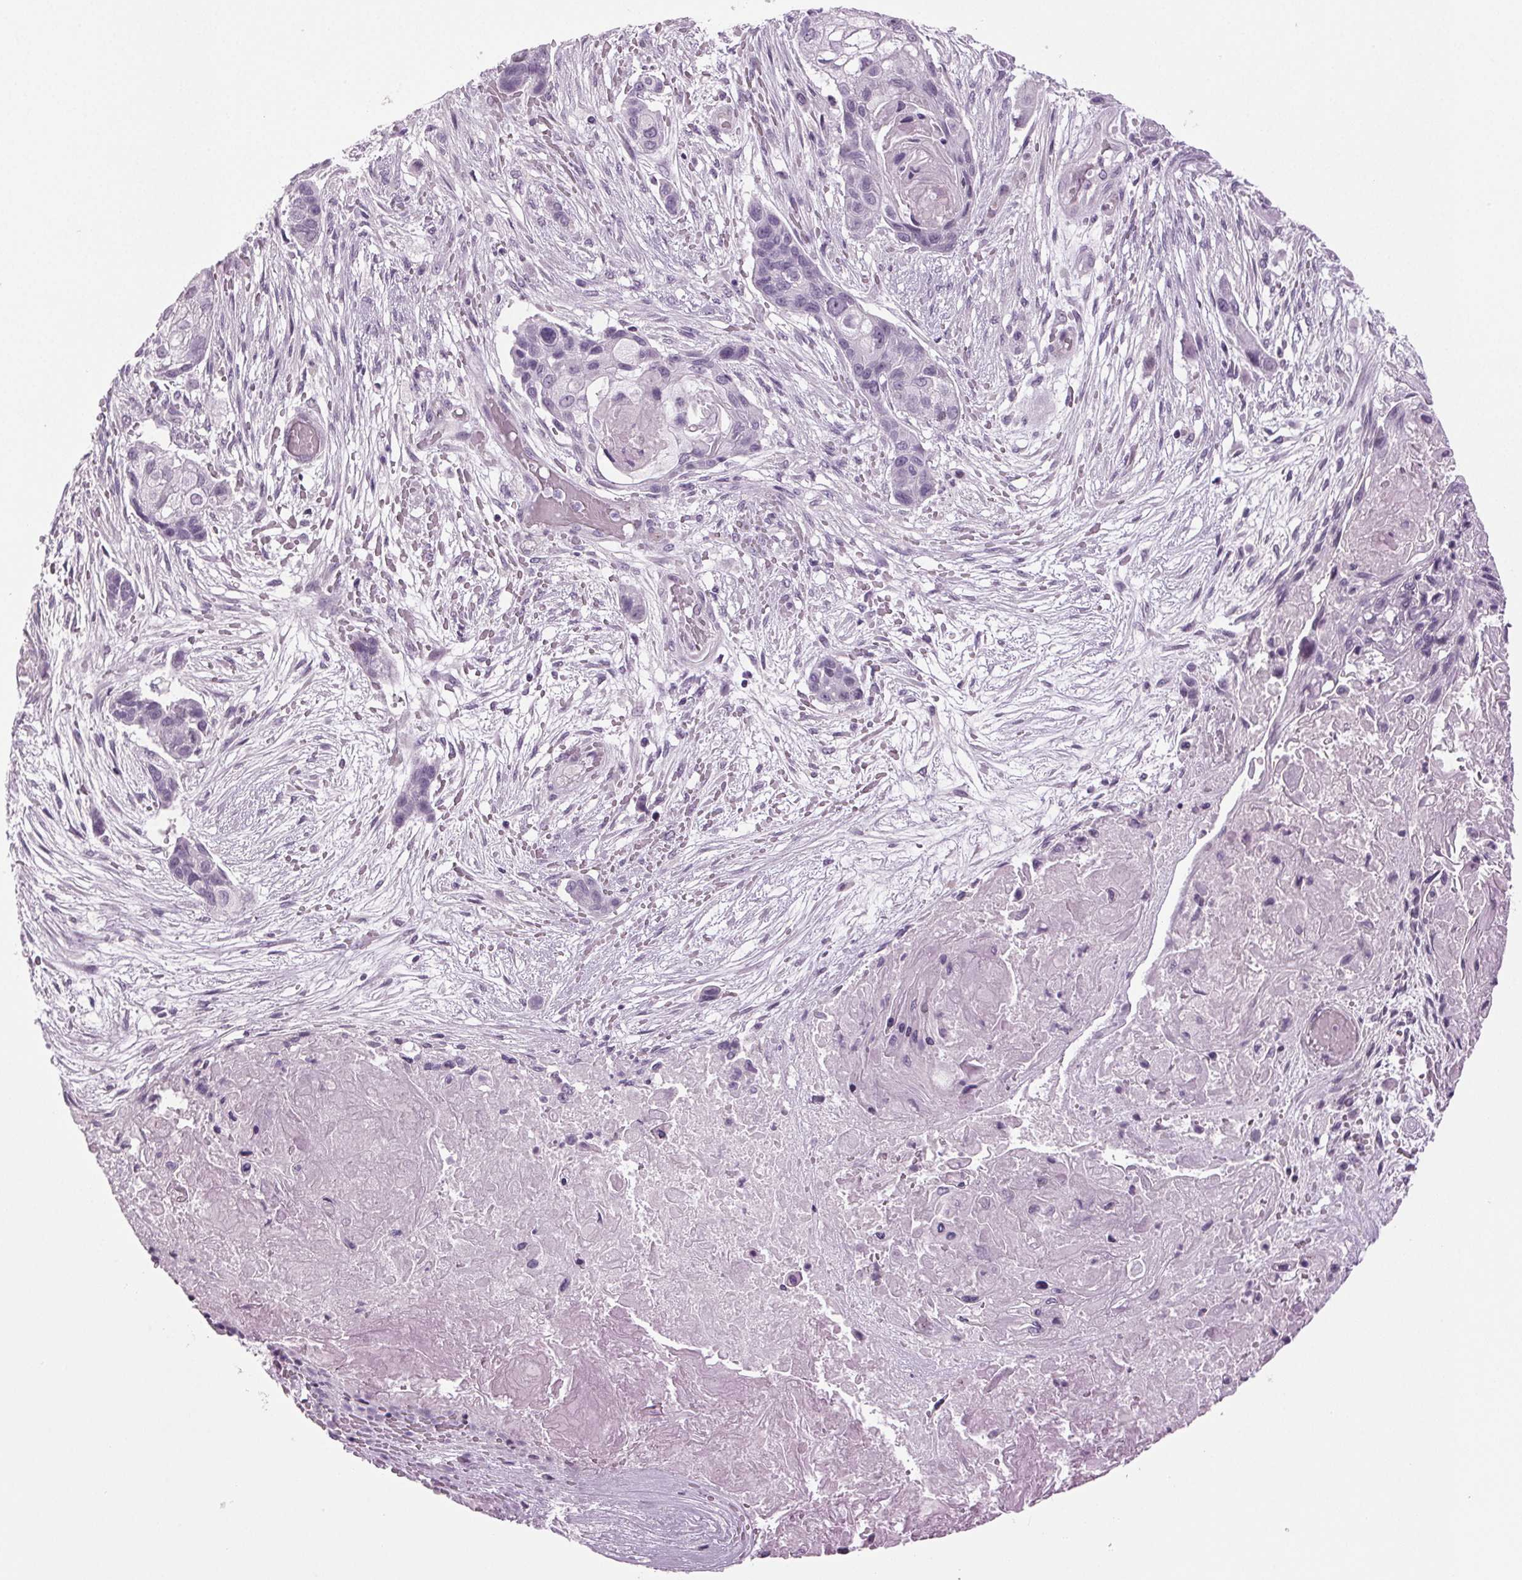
{"staining": {"intensity": "negative", "quantity": "none", "location": "none"}, "tissue": "lung cancer", "cell_type": "Tumor cells", "image_type": "cancer", "snomed": [{"axis": "morphology", "description": "Squamous cell carcinoma, NOS"}, {"axis": "topography", "description": "Lung"}], "caption": "Tumor cells are negative for brown protein staining in squamous cell carcinoma (lung). (DAB immunohistochemistry with hematoxylin counter stain).", "gene": "DNAH12", "patient": {"sex": "male", "age": 69}}